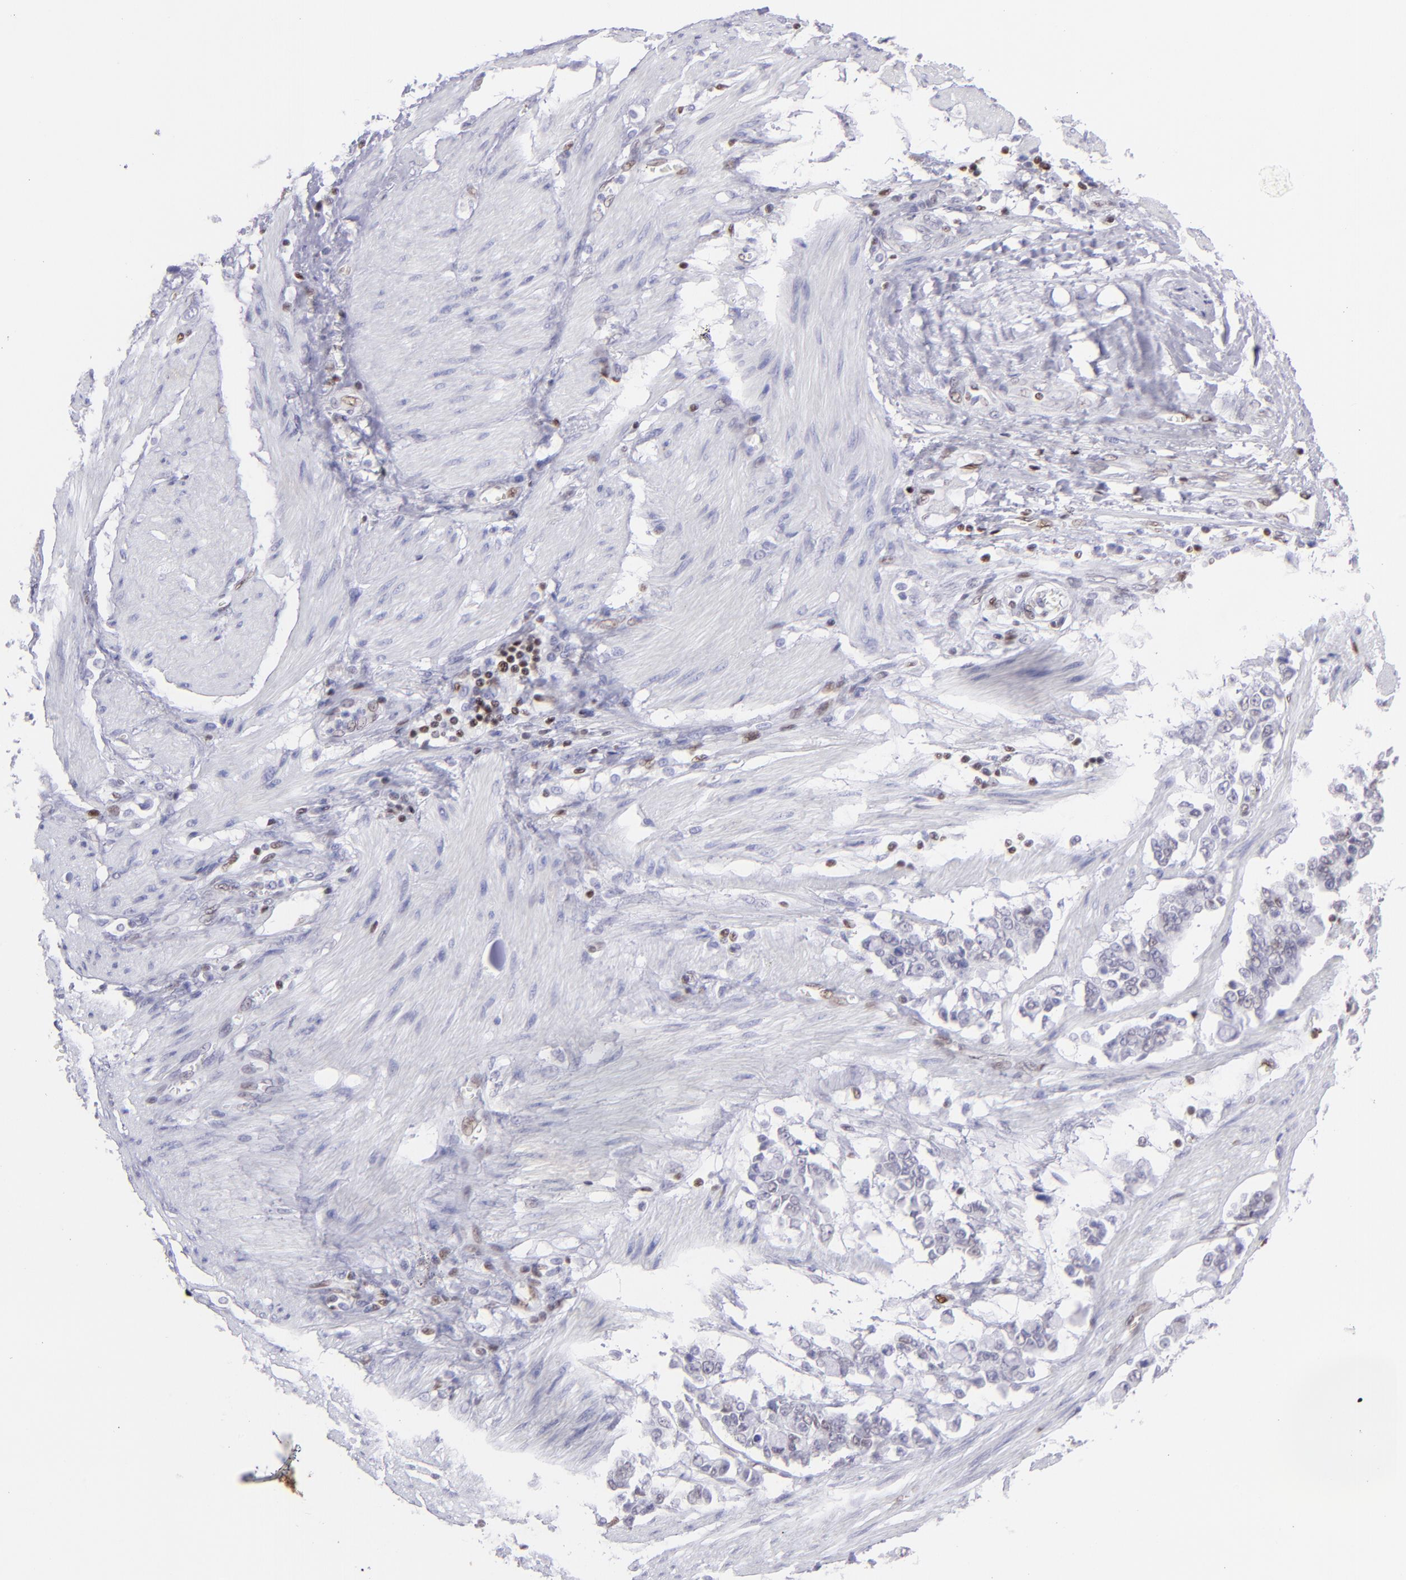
{"staining": {"intensity": "negative", "quantity": "none", "location": "none"}, "tissue": "stomach cancer", "cell_type": "Tumor cells", "image_type": "cancer", "snomed": [{"axis": "morphology", "description": "Adenocarcinoma, NOS"}, {"axis": "topography", "description": "Stomach"}], "caption": "Tumor cells show no significant protein positivity in adenocarcinoma (stomach).", "gene": "ETS1", "patient": {"sex": "male", "age": 78}}